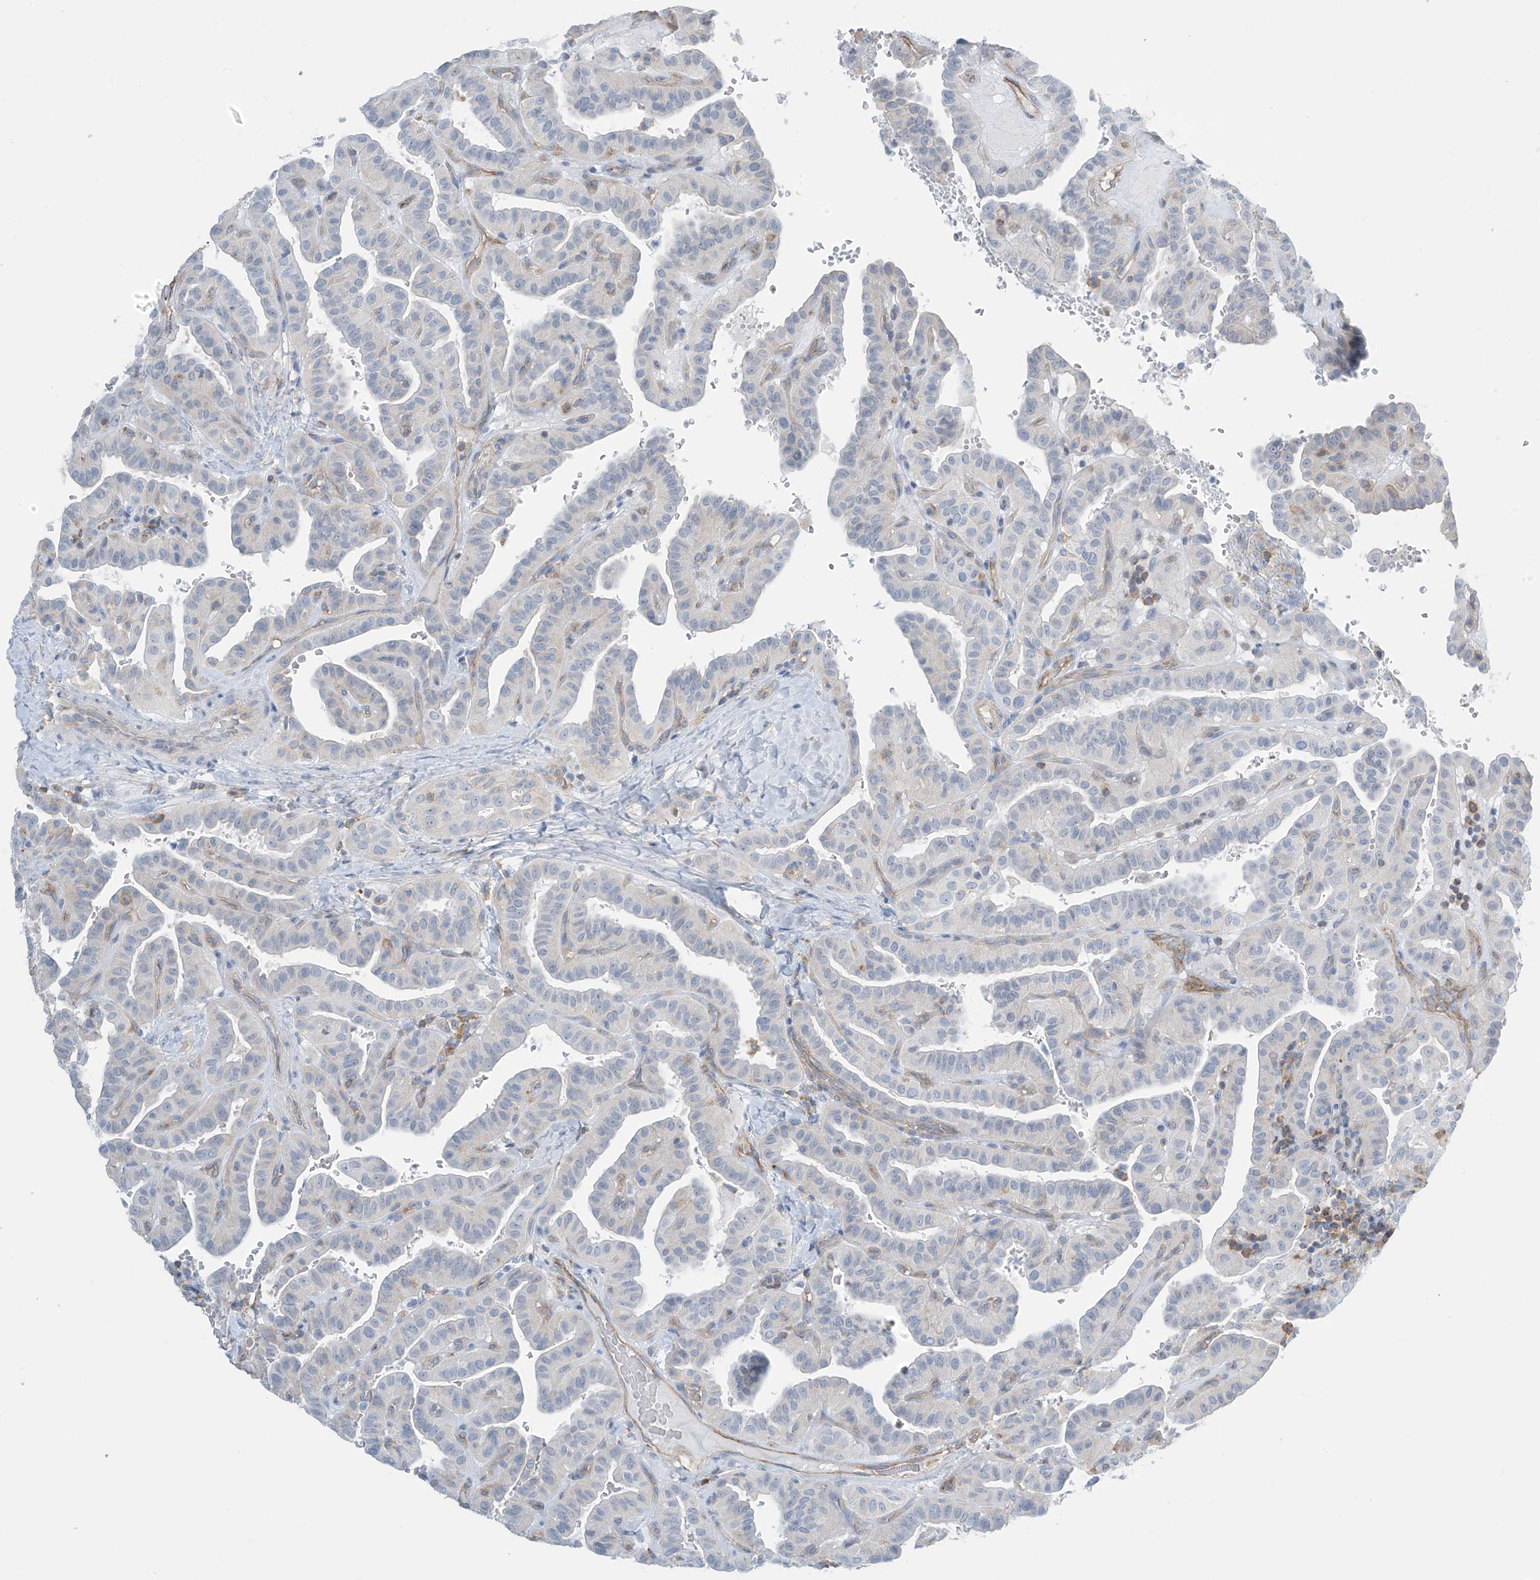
{"staining": {"intensity": "negative", "quantity": "none", "location": "none"}, "tissue": "thyroid cancer", "cell_type": "Tumor cells", "image_type": "cancer", "snomed": [{"axis": "morphology", "description": "Papillary adenocarcinoma, NOS"}, {"axis": "topography", "description": "Thyroid gland"}], "caption": "IHC micrograph of human thyroid cancer stained for a protein (brown), which reveals no expression in tumor cells.", "gene": "ZNF846", "patient": {"sex": "male", "age": 77}}